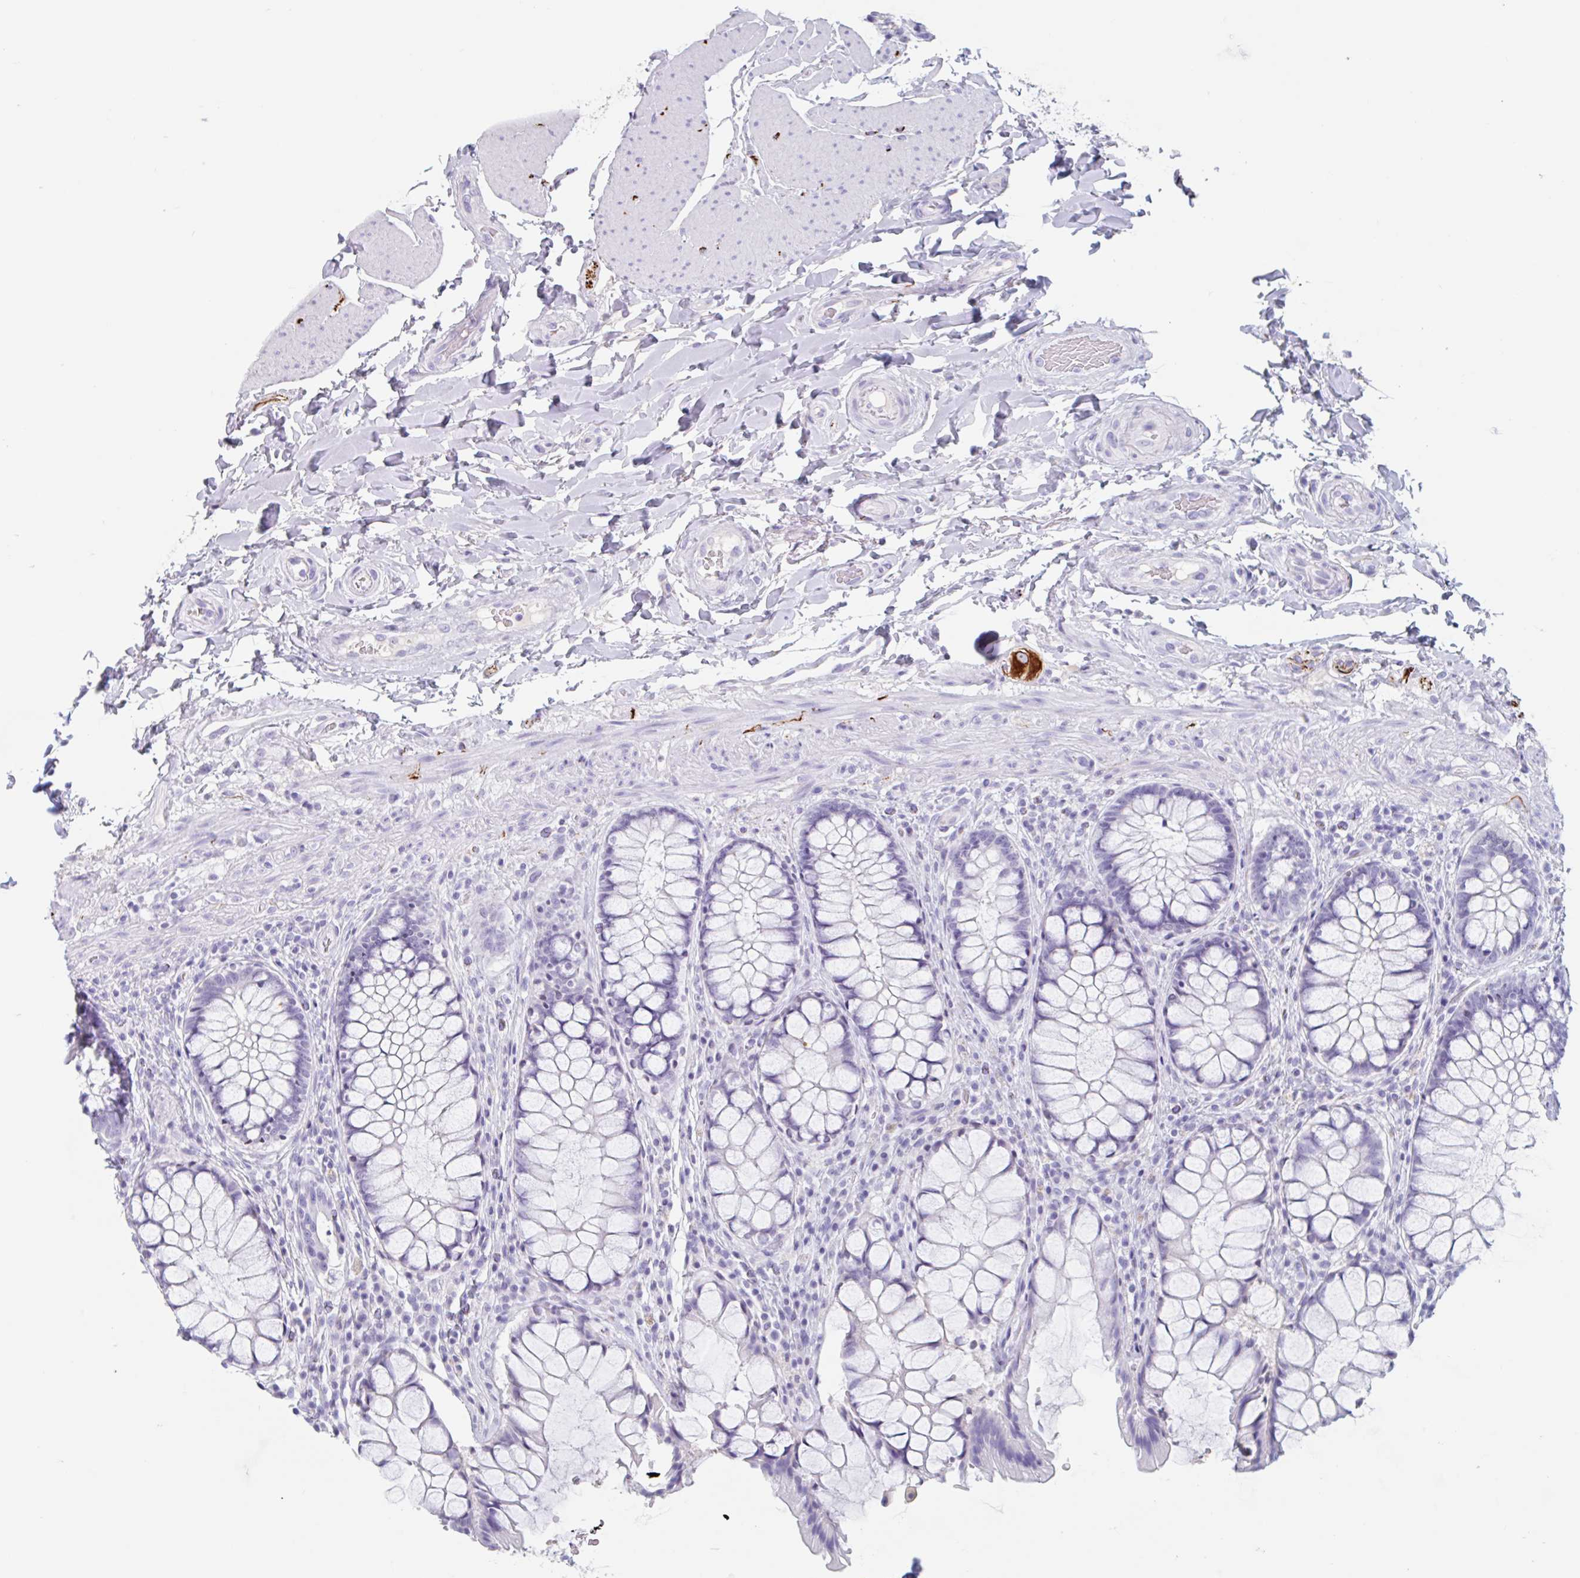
{"staining": {"intensity": "negative", "quantity": "none", "location": "none"}, "tissue": "rectum", "cell_type": "Glandular cells", "image_type": "normal", "snomed": [{"axis": "morphology", "description": "Normal tissue, NOS"}, {"axis": "topography", "description": "Rectum"}], "caption": "Image shows no significant protein expression in glandular cells of benign rectum.", "gene": "EMC4", "patient": {"sex": "female", "age": 58}}